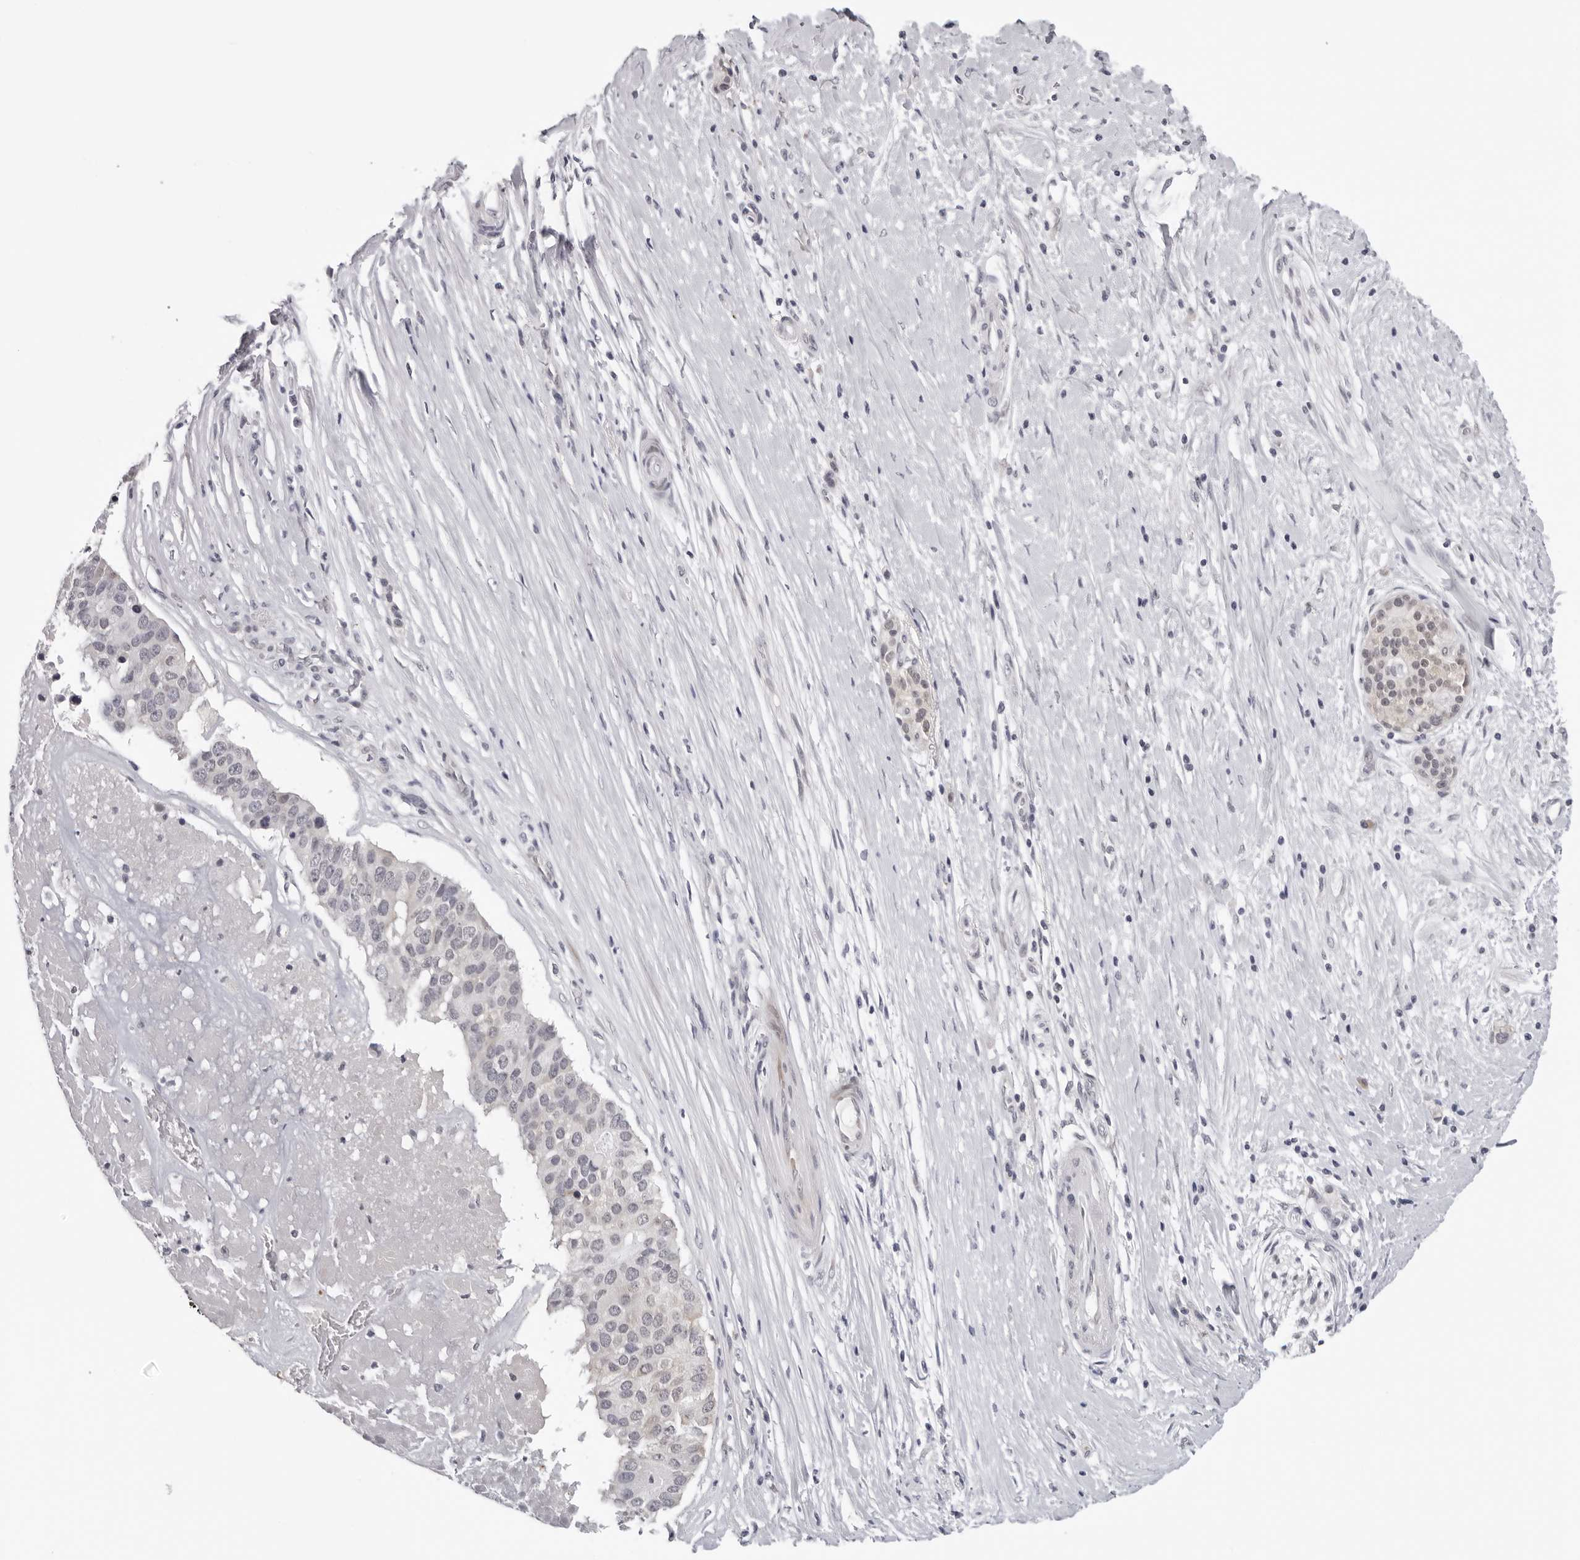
{"staining": {"intensity": "negative", "quantity": "none", "location": "none"}, "tissue": "pancreatic cancer", "cell_type": "Tumor cells", "image_type": "cancer", "snomed": [{"axis": "morphology", "description": "Adenocarcinoma, NOS"}, {"axis": "topography", "description": "Pancreas"}], "caption": "DAB immunohistochemical staining of human pancreatic cancer displays no significant expression in tumor cells.", "gene": "PRUNE1", "patient": {"sex": "male", "age": 50}}